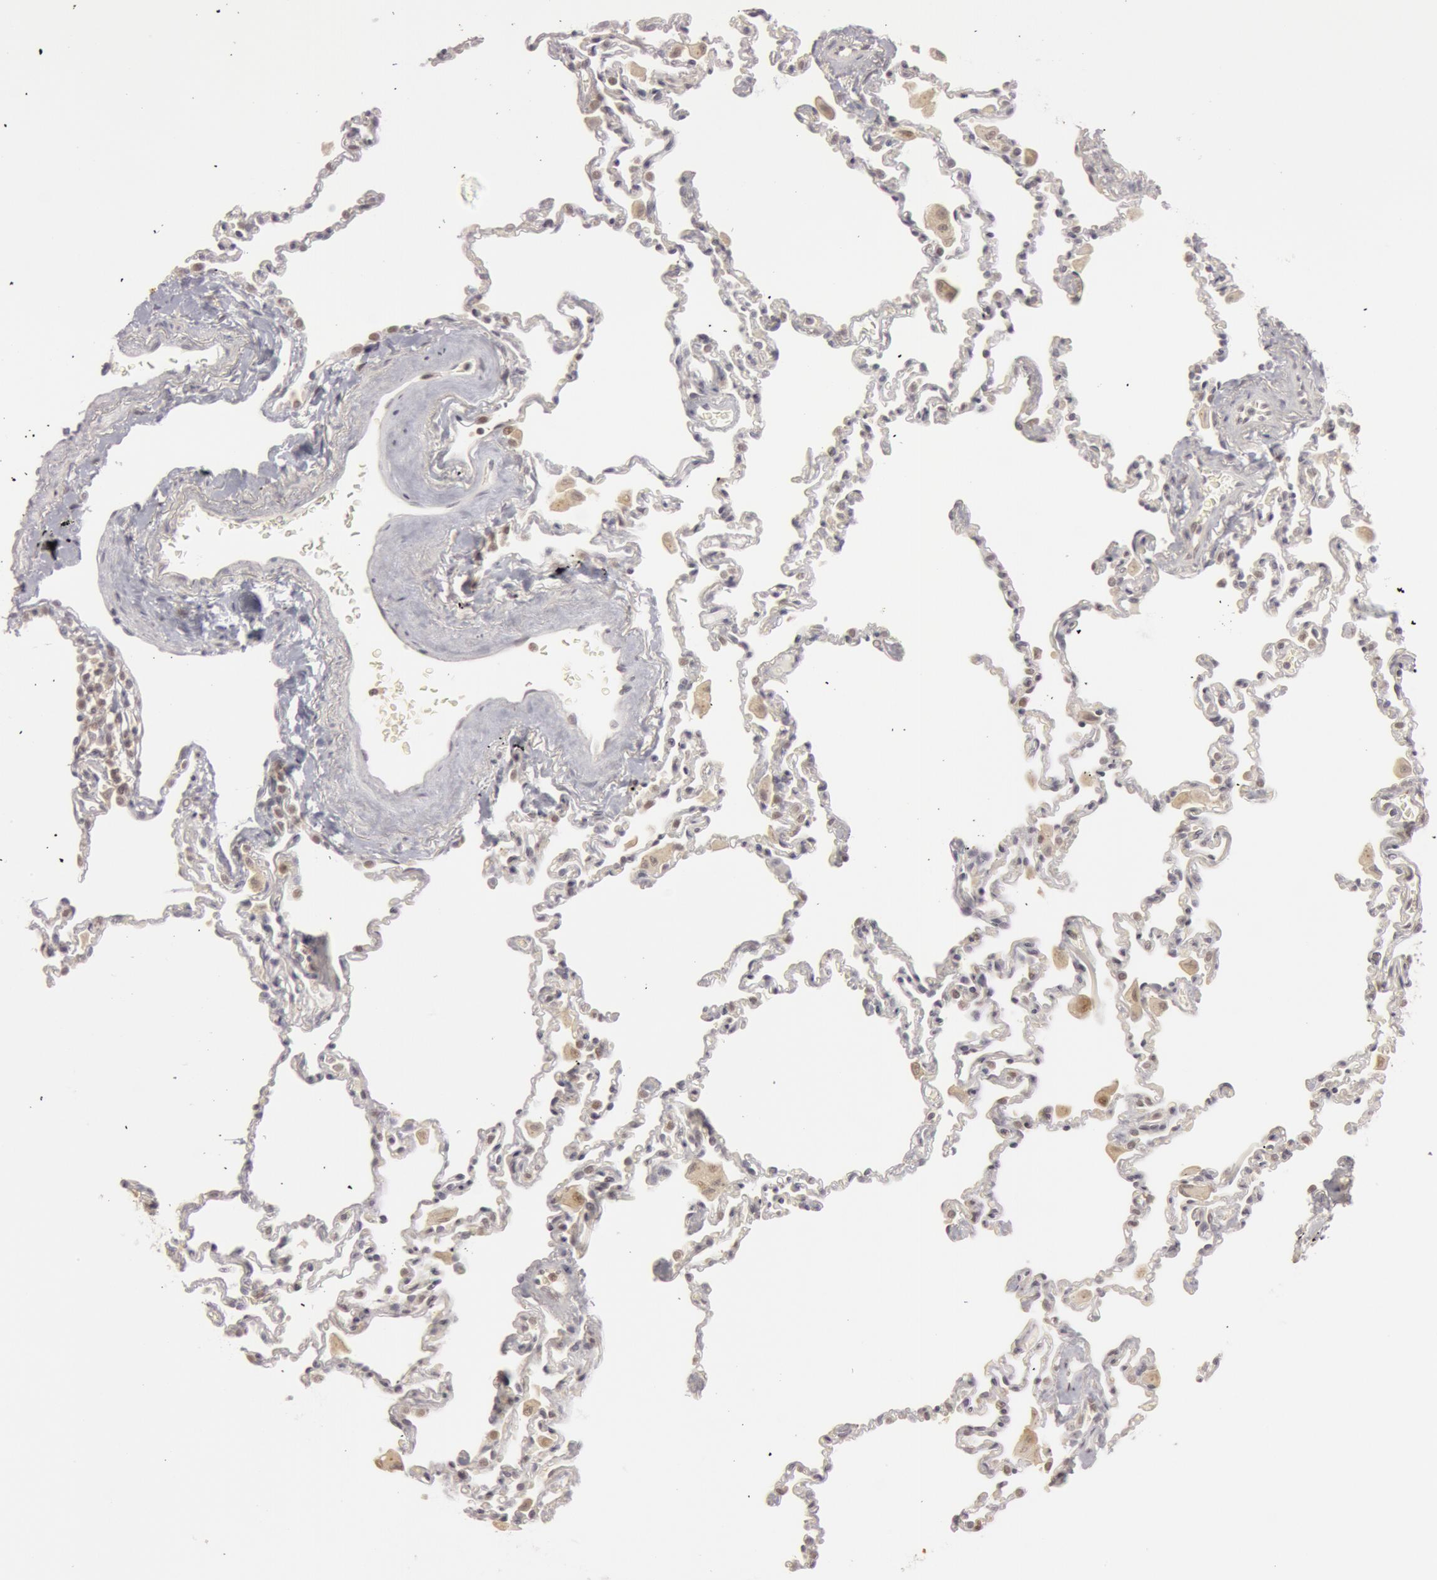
{"staining": {"intensity": "weak", "quantity": "25%-75%", "location": "nuclear"}, "tissue": "lung", "cell_type": "Alveolar cells", "image_type": "normal", "snomed": [{"axis": "morphology", "description": "Normal tissue, NOS"}, {"axis": "topography", "description": "Lung"}], "caption": "A brown stain highlights weak nuclear expression of a protein in alveolar cells of normal human lung. Nuclei are stained in blue.", "gene": "OASL", "patient": {"sex": "male", "age": 59}}